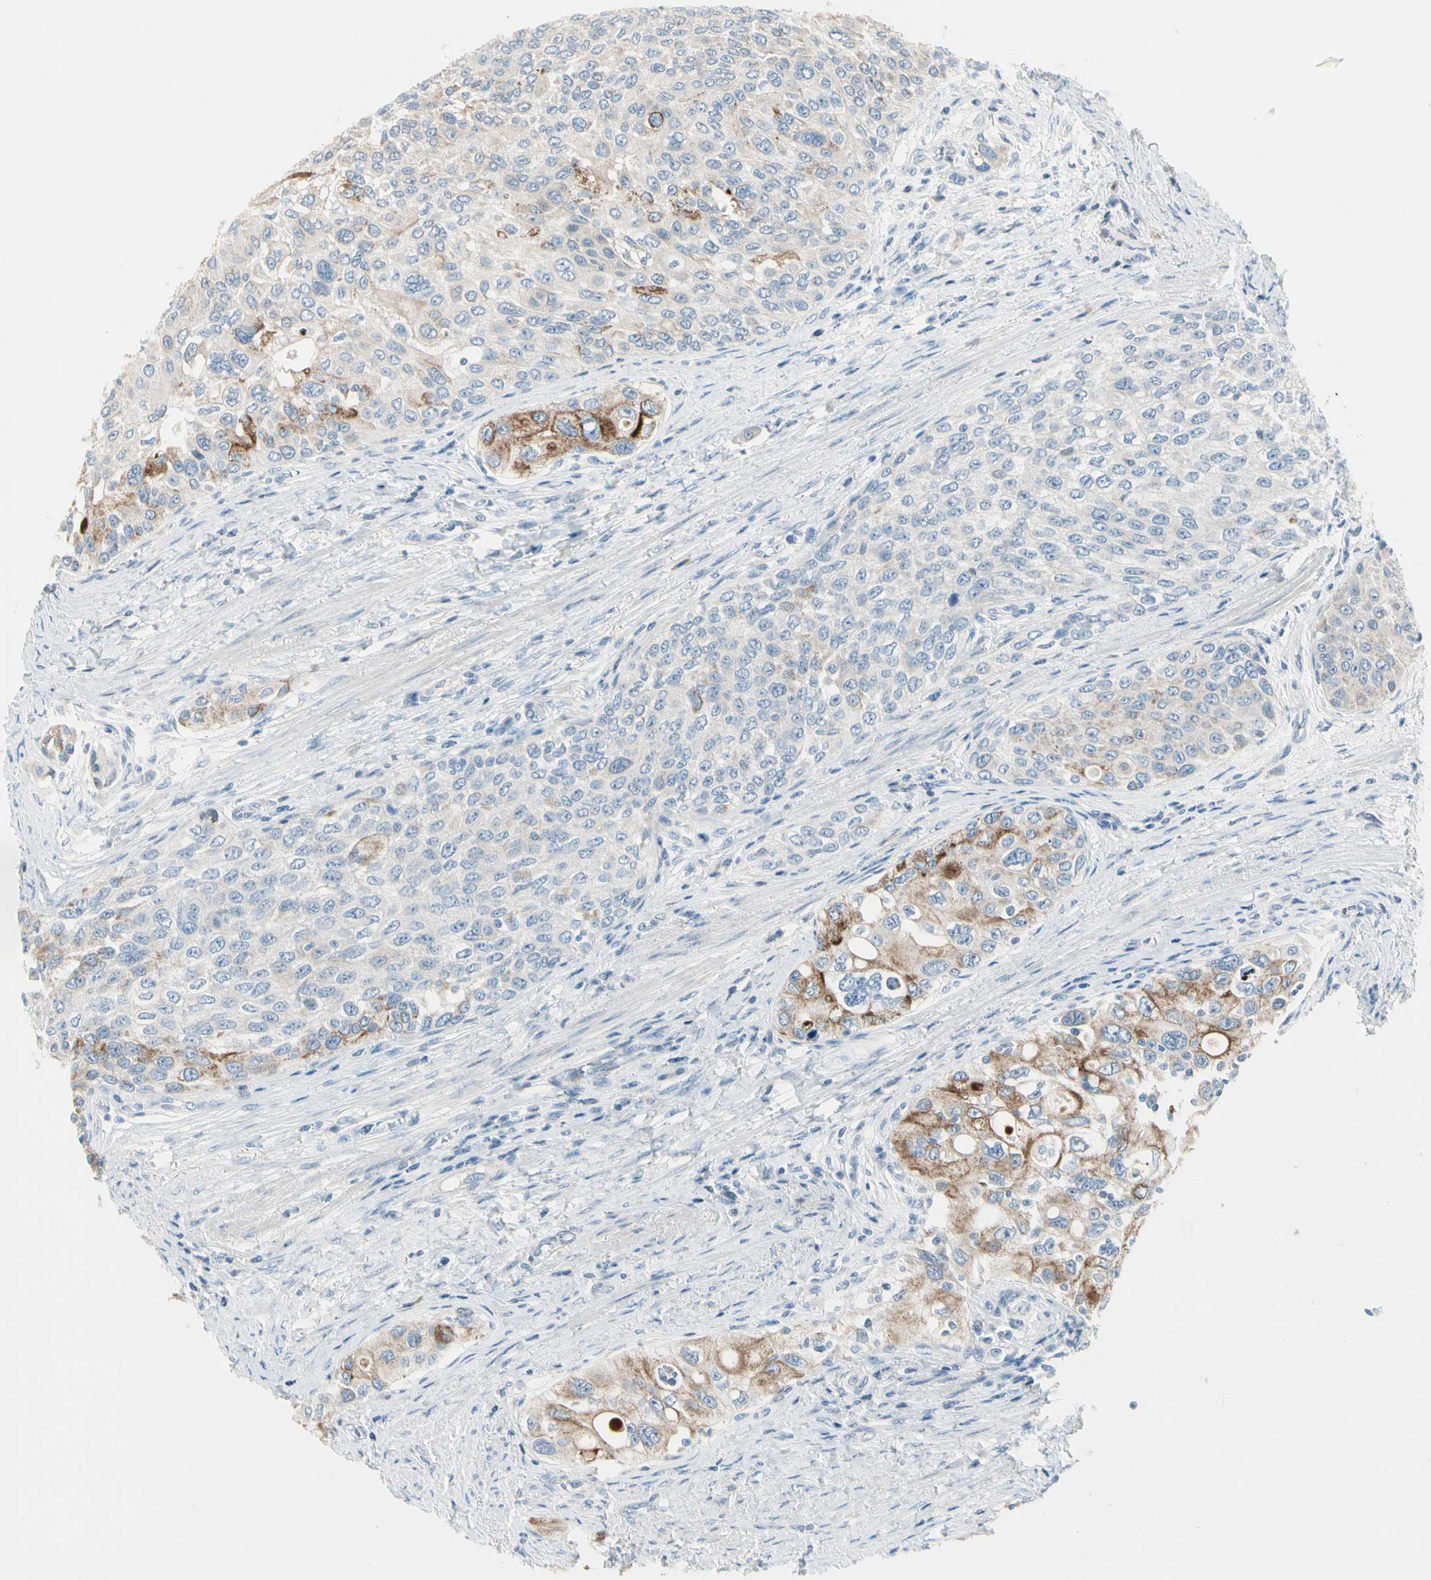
{"staining": {"intensity": "moderate", "quantity": "<25%", "location": "cytoplasmic/membranous"}, "tissue": "urothelial cancer", "cell_type": "Tumor cells", "image_type": "cancer", "snomed": [{"axis": "morphology", "description": "Urothelial carcinoma, High grade"}, {"axis": "topography", "description": "Urinary bladder"}], "caption": "An image of high-grade urothelial carcinoma stained for a protein shows moderate cytoplasmic/membranous brown staining in tumor cells.", "gene": "SLC6A15", "patient": {"sex": "female", "age": 56}}